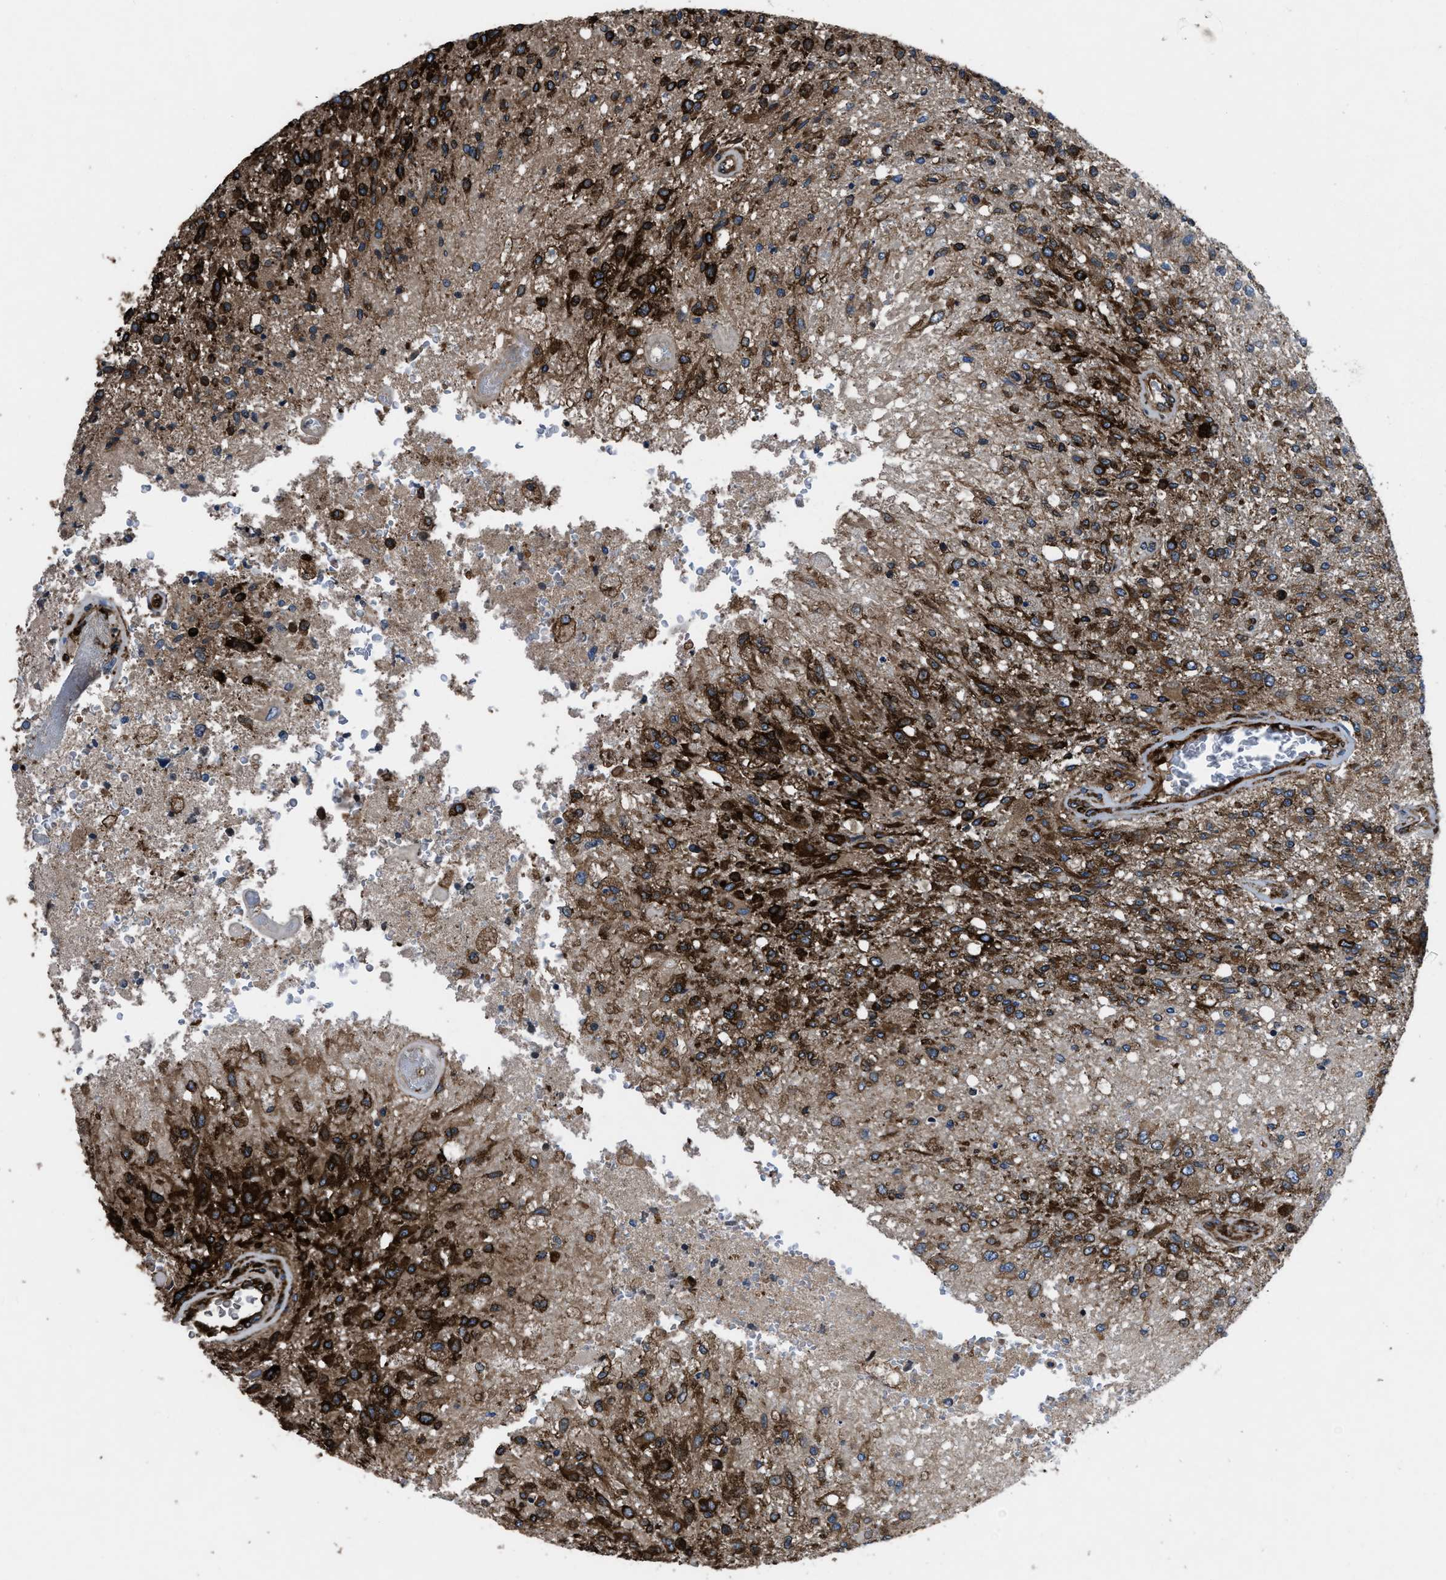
{"staining": {"intensity": "strong", "quantity": ">75%", "location": "cytoplasmic/membranous"}, "tissue": "glioma", "cell_type": "Tumor cells", "image_type": "cancer", "snomed": [{"axis": "morphology", "description": "Normal tissue, NOS"}, {"axis": "morphology", "description": "Glioma, malignant, High grade"}, {"axis": "topography", "description": "Cerebral cortex"}], "caption": "An immunohistochemistry photomicrograph of neoplastic tissue is shown. Protein staining in brown labels strong cytoplasmic/membranous positivity in malignant glioma (high-grade) within tumor cells.", "gene": "CAPRIN1", "patient": {"sex": "male", "age": 77}}